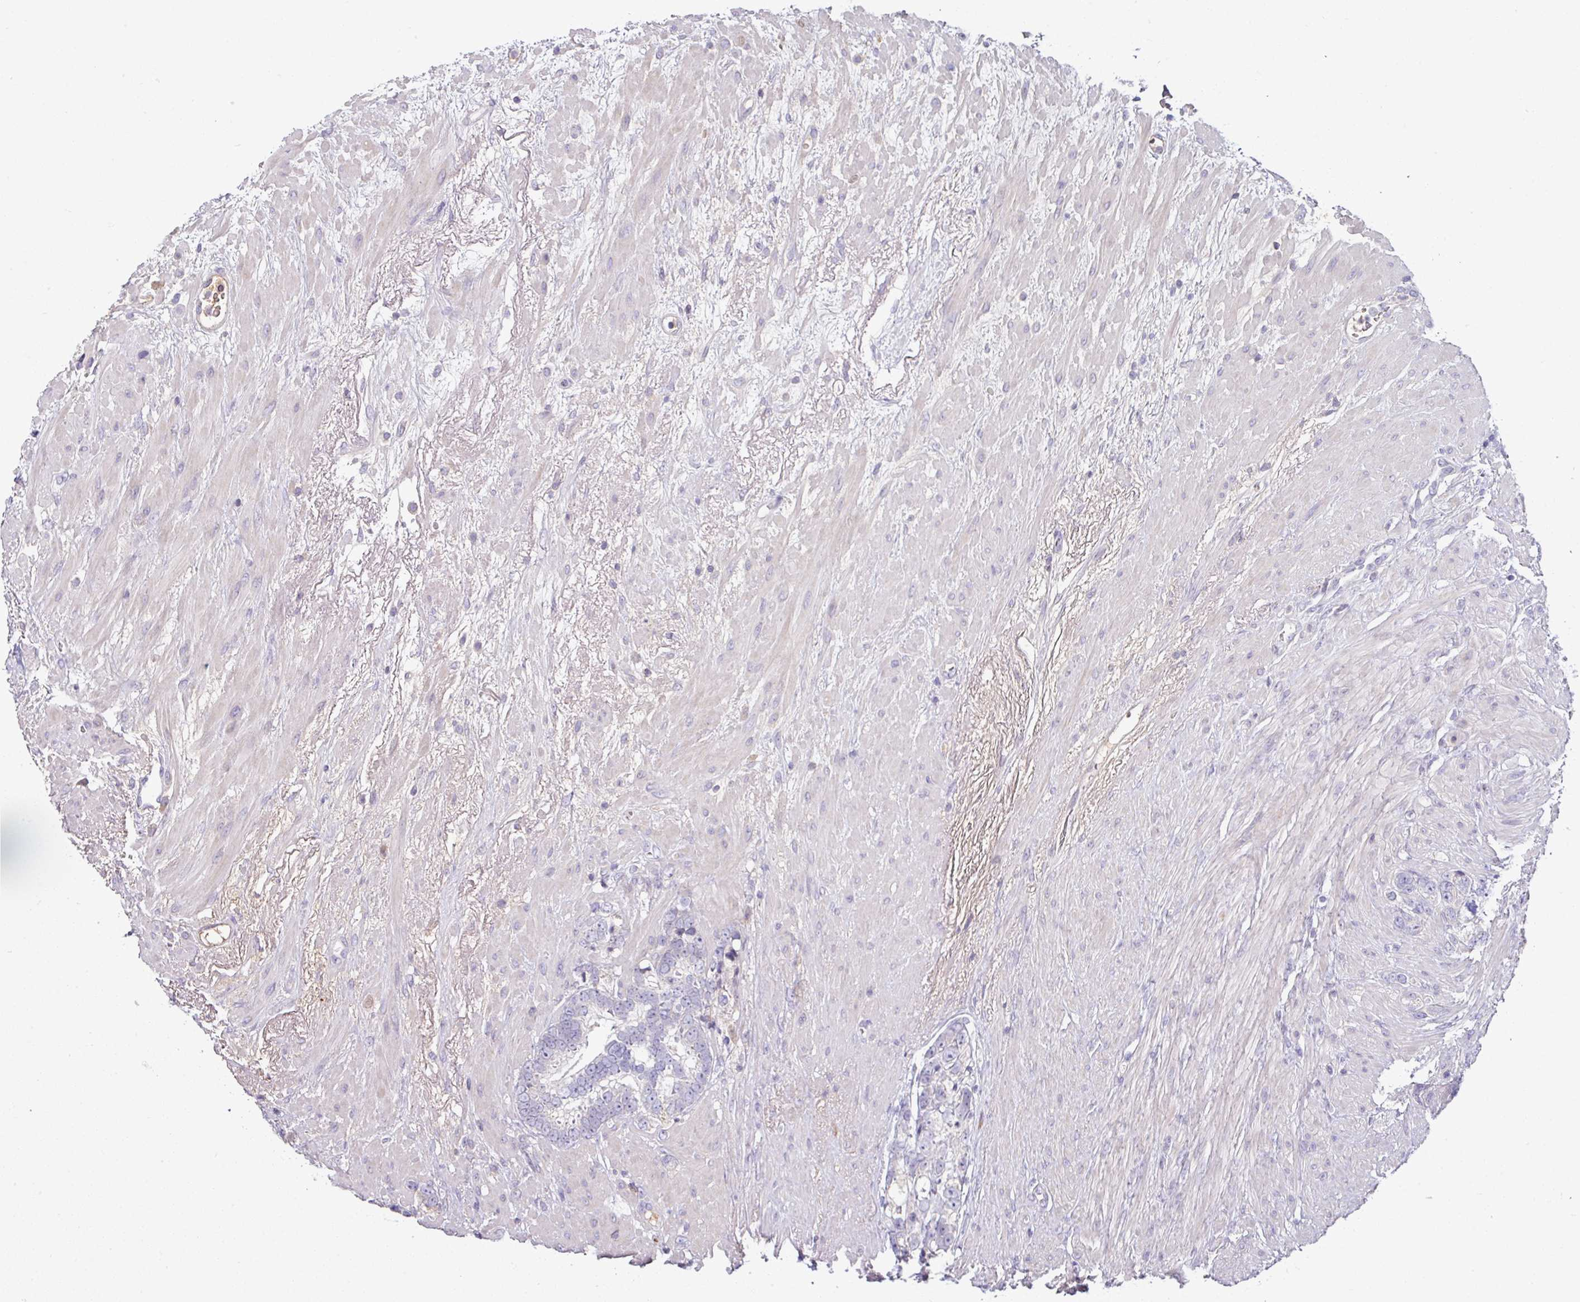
{"staining": {"intensity": "negative", "quantity": "none", "location": "none"}, "tissue": "prostate cancer", "cell_type": "Tumor cells", "image_type": "cancer", "snomed": [{"axis": "morphology", "description": "Adenocarcinoma, High grade"}, {"axis": "topography", "description": "Prostate"}], "caption": "Micrograph shows no significant protein positivity in tumor cells of prostate high-grade adenocarcinoma.", "gene": "SLAMF6", "patient": {"sex": "male", "age": 74}}